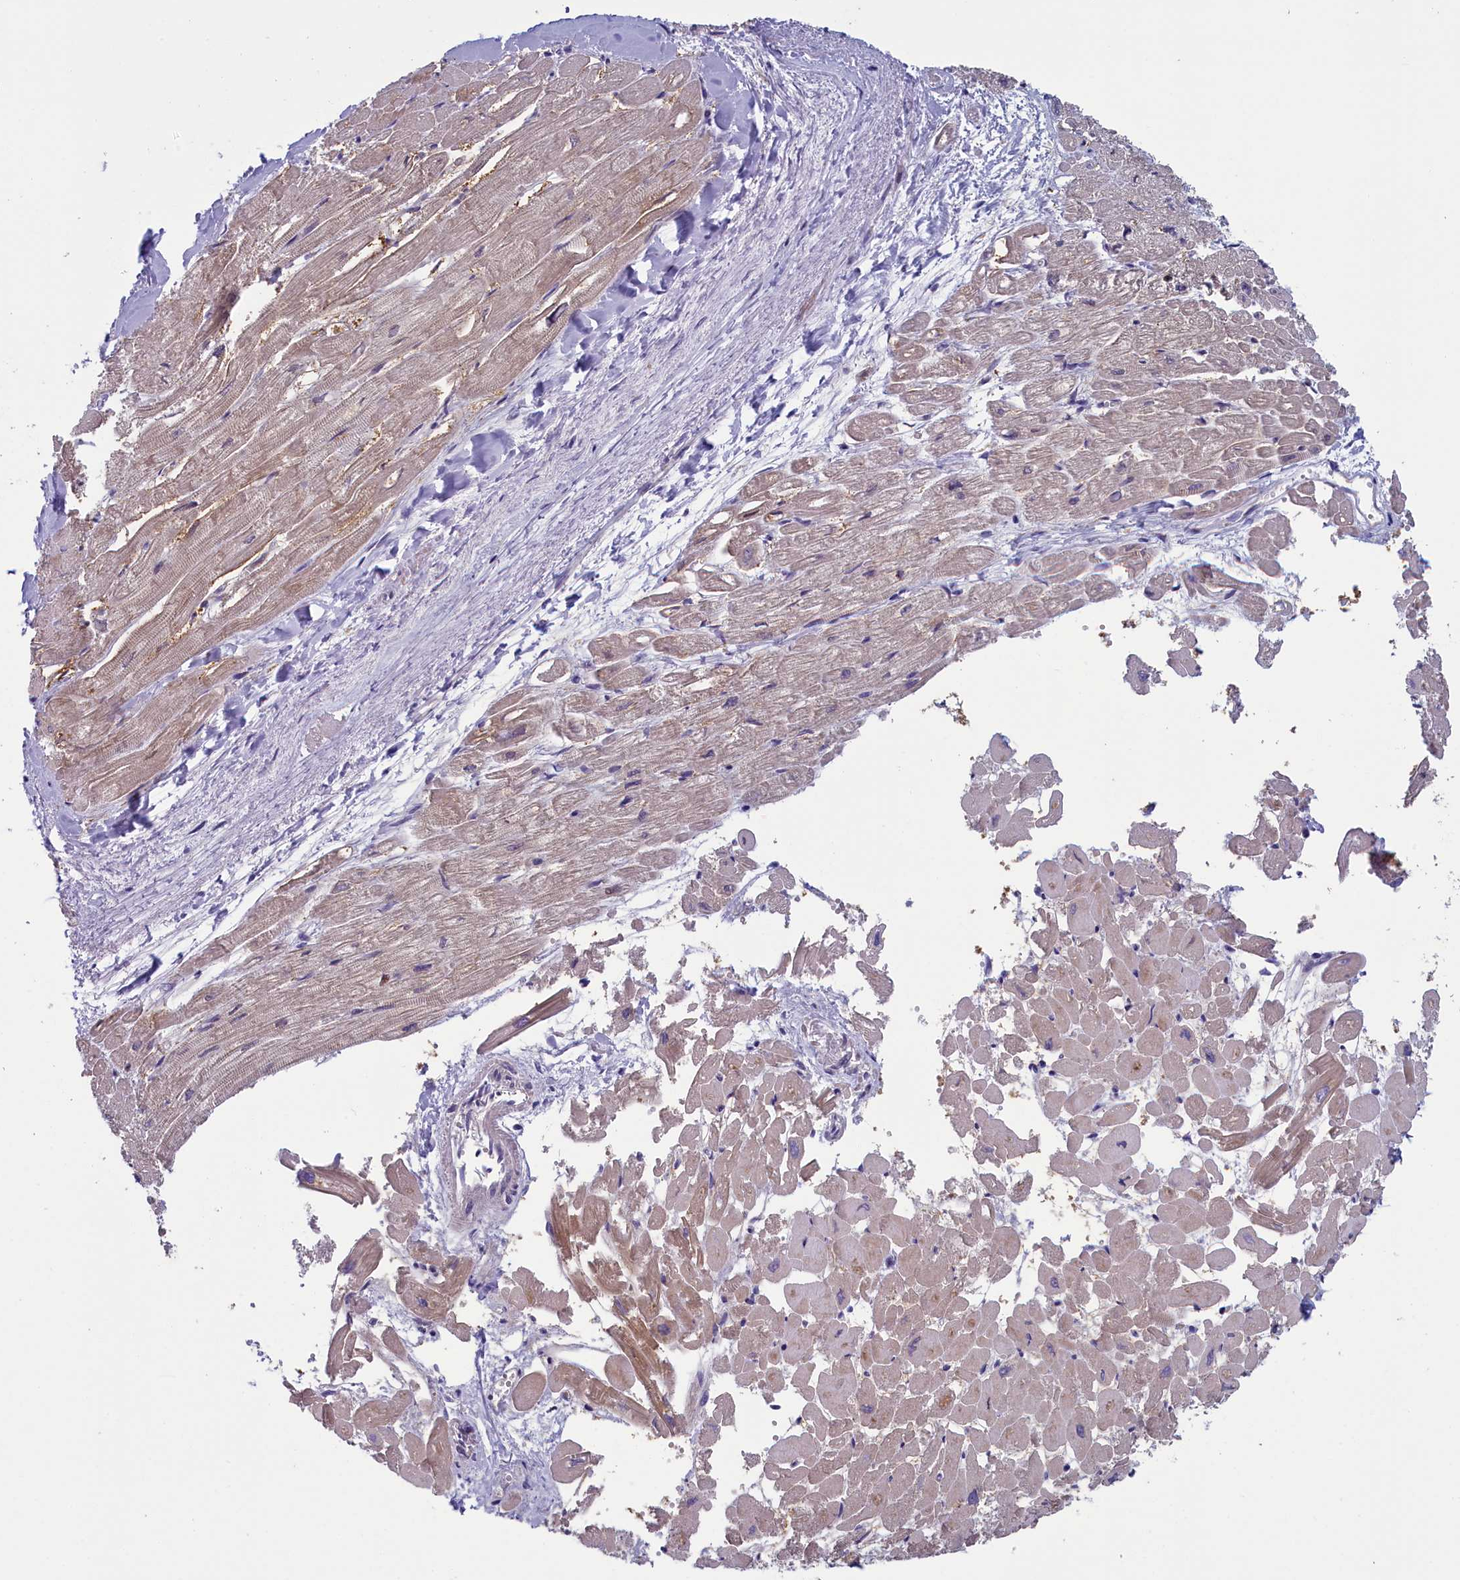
{"staining": {"intensity": "moderate", "quantity": "25%-75%", "location": "cytoplasmic/membranous"}, "tissue": "heart muscle", "cell_type": "Cardiomyocytes", "image_type": "normal", "snomed": [{"axis": "morphology", "description": "Normal tissue, NOS"}, {"axis": "topography", "description": "Heart"}], "caption": "High-power microscopy captured an IHC histopathology image of unremarkable heart muscle, revealing moderate cytoplasmic/membranous staining in about 25%-75% of cardiomyocytes. (brown staining indicates protein expression, while blue staining denotes nuclei).", "gene": "ANKRD39", "patient": {"sex": "male", "age": 54}}